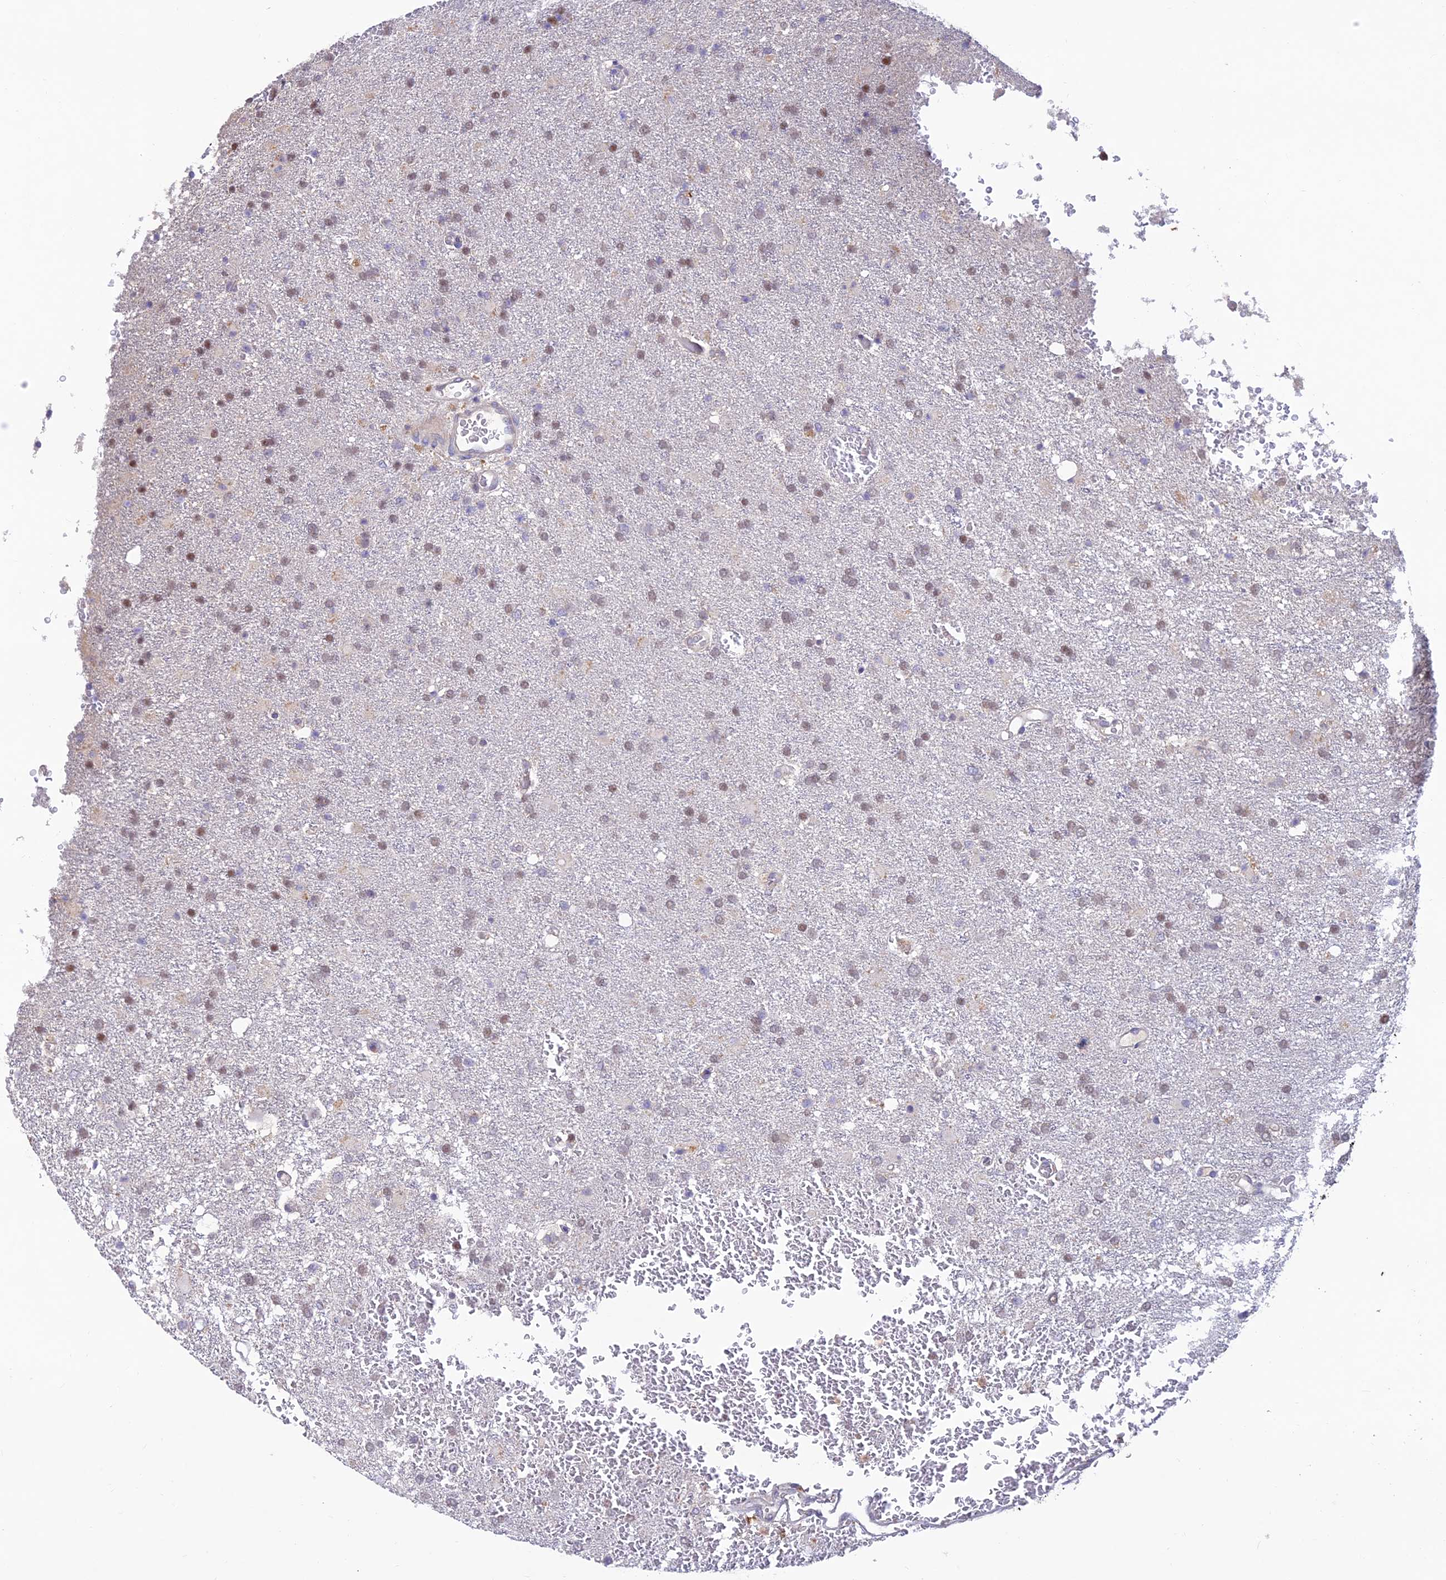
{"staining": {"intensity": "weak", "quantity": "25%-75%", "location": "nuclear"}, "tissue": "glioma", "cell_type": "Tumor cells", "image_type": "cancer", "snomed": [{"axis": "morphology", "description": "Glioma, malignant, High grade"}, {"axis": "topography", "description": "Brain"}], "caption": "The photomicrograph reveals staining of high-grade glioma (malignant), revealing weak nuclear protein staining (brown color) within tumor cells. (DAB (3,3'-diaminobenzidine) = brown stain, brightfield microscopy at high magnification).", "gene": "FASTKD5", "patient": {"sex": "female", "age": 74}}